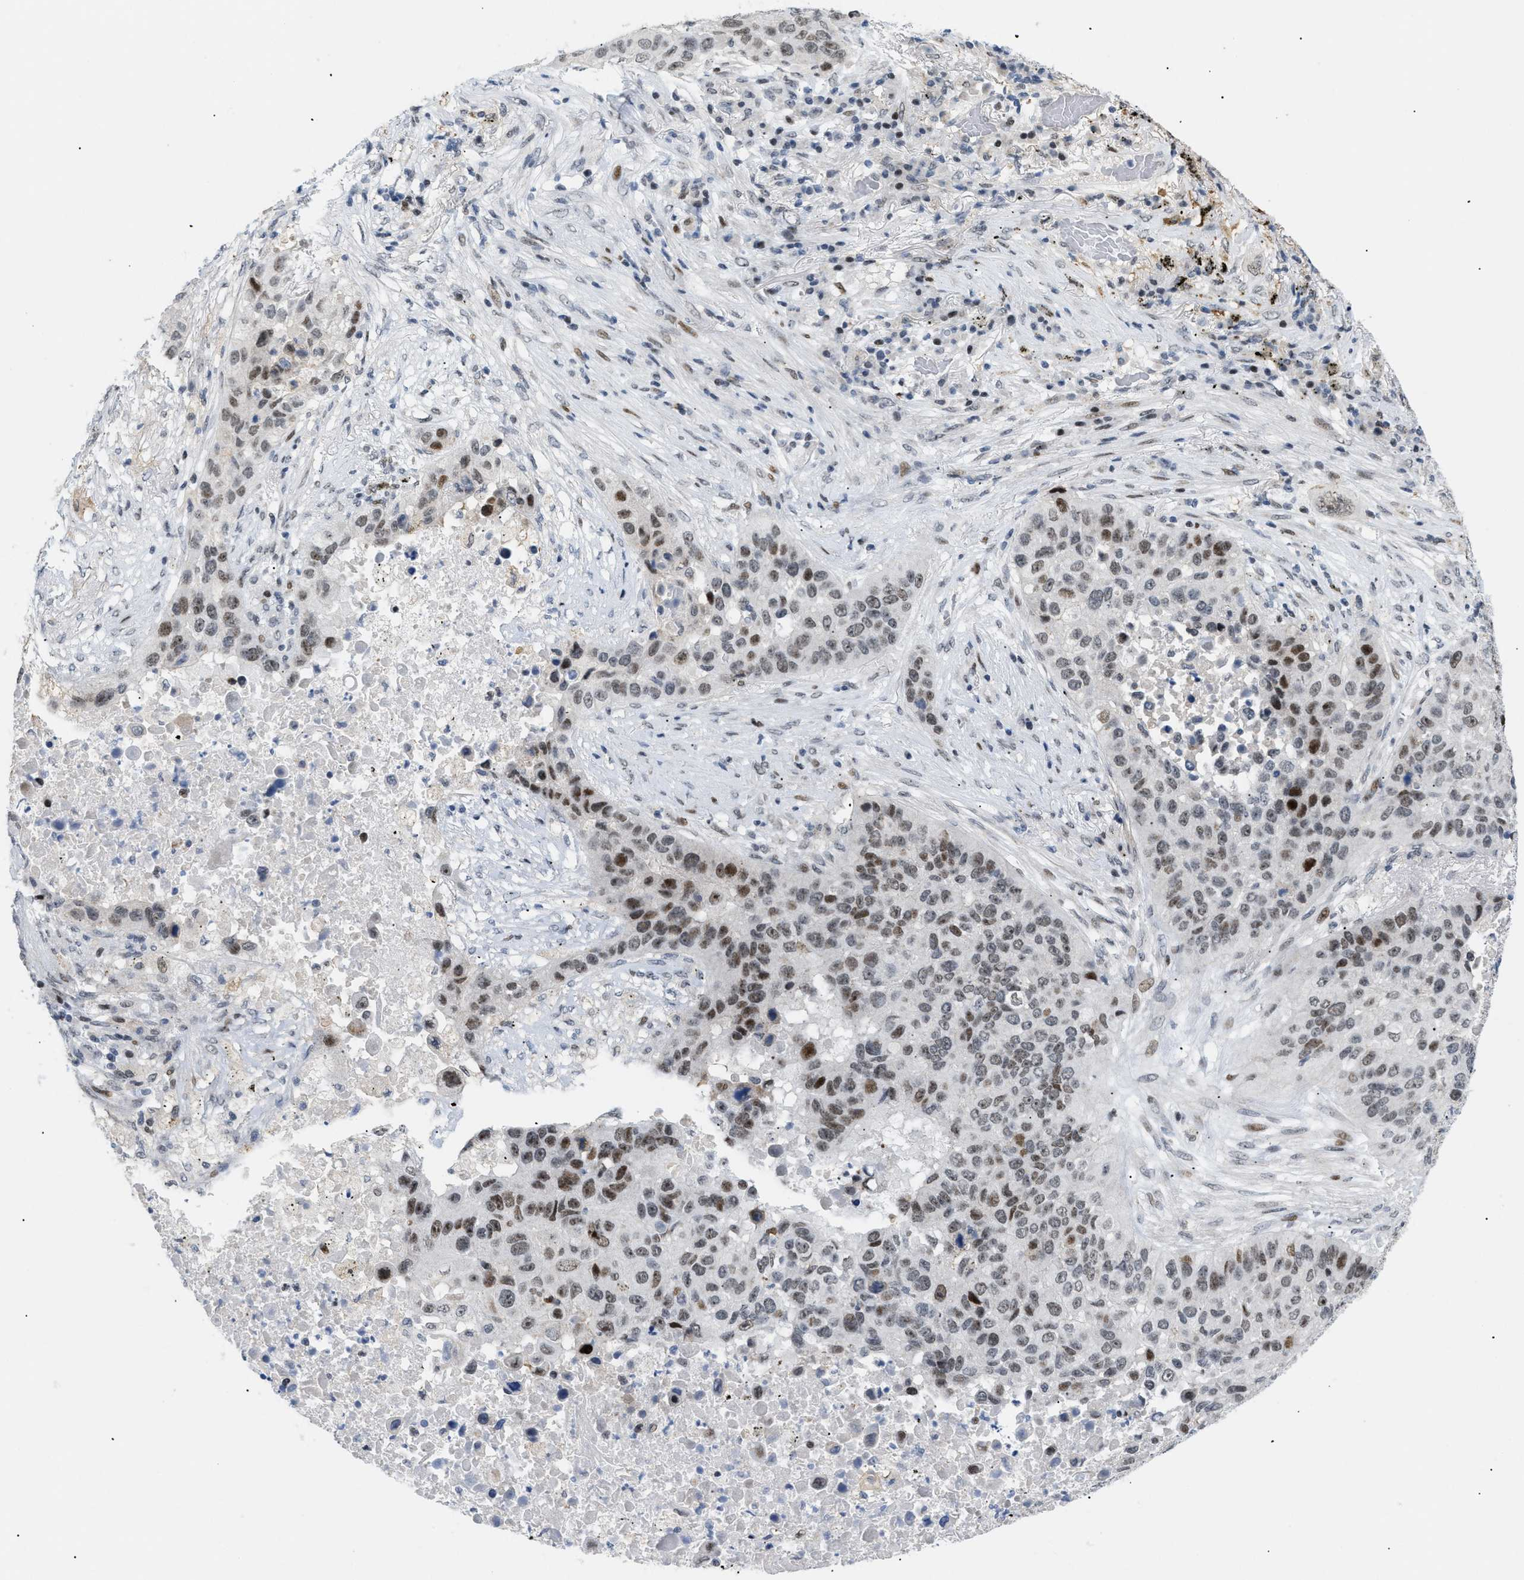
{"staining": {"intensity": "moderate", "quantity": ">75%", "location": "nuclear"}, "tissue": "lung cancer", "cell_type": "Tumor cells", "image_type": "cancer", "snomed": [{"axis": "morphology", "description": "Squamous cell carcinoma, NOS"}, {"axis": "topography", "description": "Lung"}], "caption": "Tumor cells reveal medium levels of moderate nuclear staining in about >75% of cells in human lung cancer. The staining was performed using DAB (3,3'-diaminobenzidine), with brown indicating positive protein expression. Nuclei are stained blue with hematoxylin.", "gene": "MED1", "patient": {"sex": "male", "age": 57}}